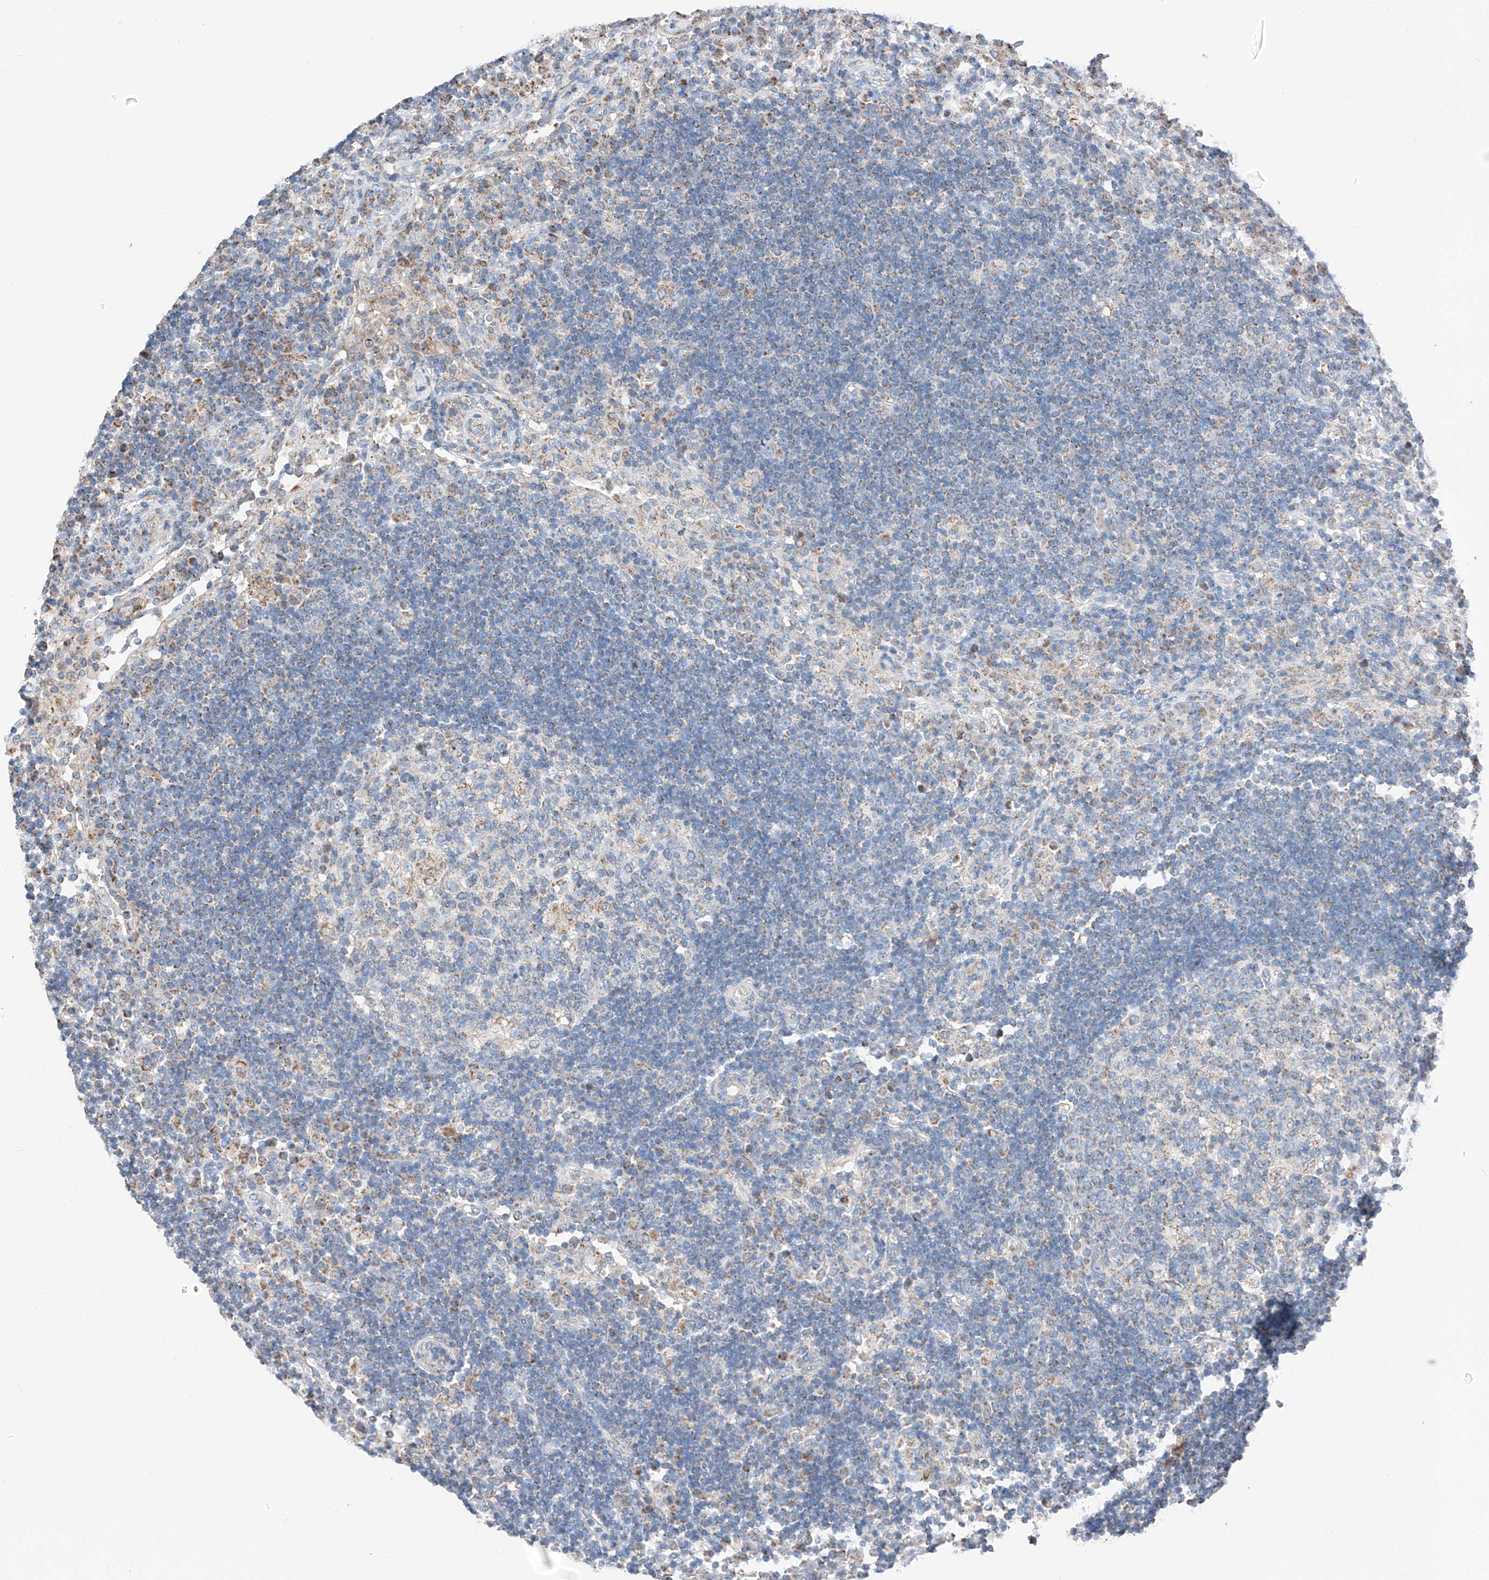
{"staining": {"intensity": "moderate", "quantity": "<25%", "location": "cytoplasmic/membranous"}, "tissue": "lymph node", "cell_type": "Germinal center cells", "image_type": "normal", "snomed": [{"axis": "morphology", "description": "Normal tissue, NOS"}, {"axis": "topography", "description": "Lymph node"}], "caption": "Immunohistochemistry (IHC) (DAB (3,3'-diaminobenzidine)) staining of unremarkable human lymph node exhibits moderate cytoplasmic/membranous protein expression in about <25% of germinal center cells.", "gene": "MRAP", "patient": {"sex": "female", "age": 53}}